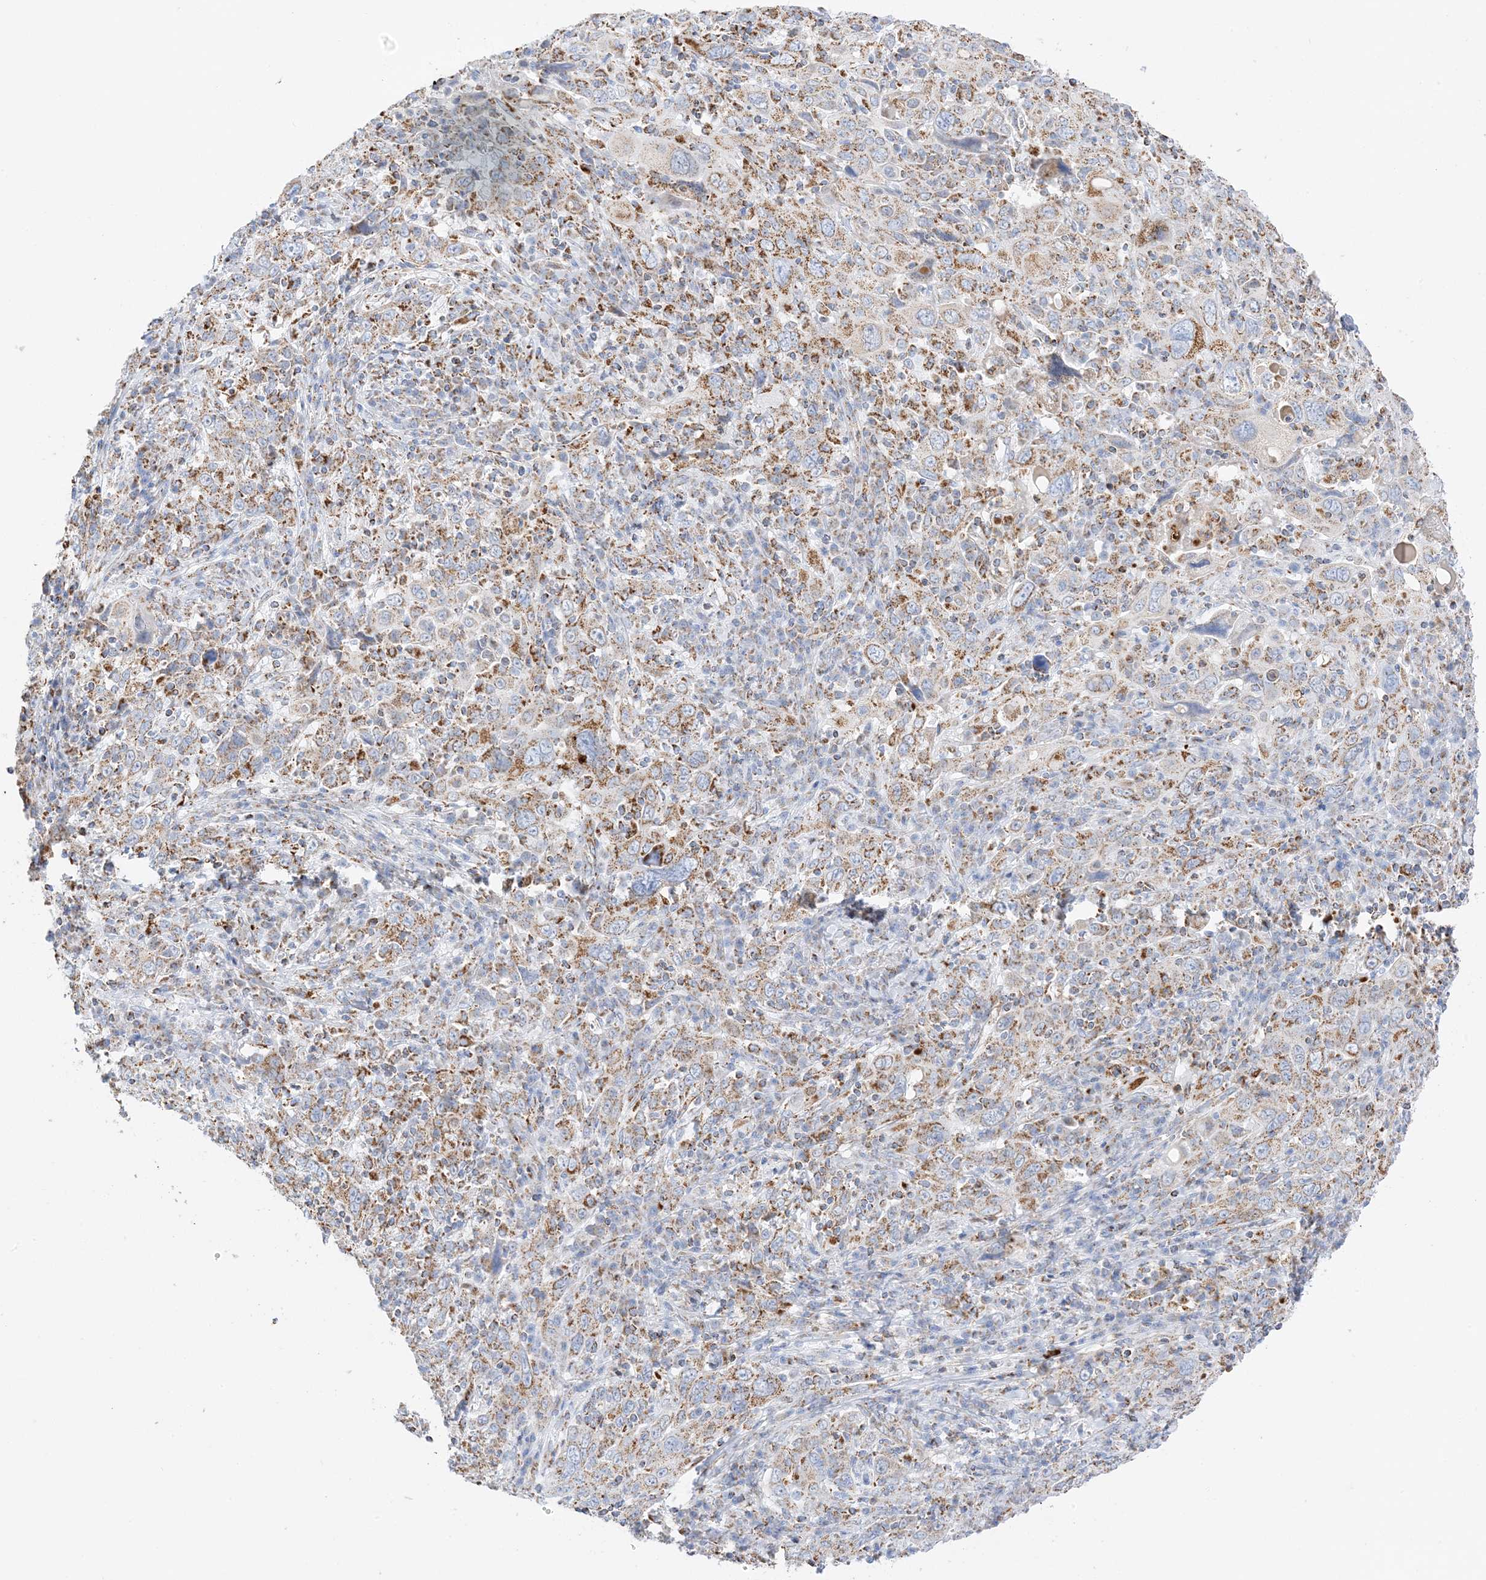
{"staining": {"intensity": "weak", "quantity": ">75%", "location": "cytoplasmic/membranous"}, "tissue": "cervical cancer", "cell_type": "Tumor cells", "image_type": "cancer", "snomed": [{"axis": "morphology", "description": "Squamous cell carcinoma, NOS"}, {"axis": "topography", "description": "Cervix"}], "caption": "A brown stain highlights weak cytoplasmic/membranous expression of a protein in cervical squamous cell carcinoma tumor cells. Using DAB (brown) and hematoxylin (blue) stains, captured at high magnification using brightfield microscopy.", "gene": "CAPN13", "patient": {"sex": "female", "age": 46}}